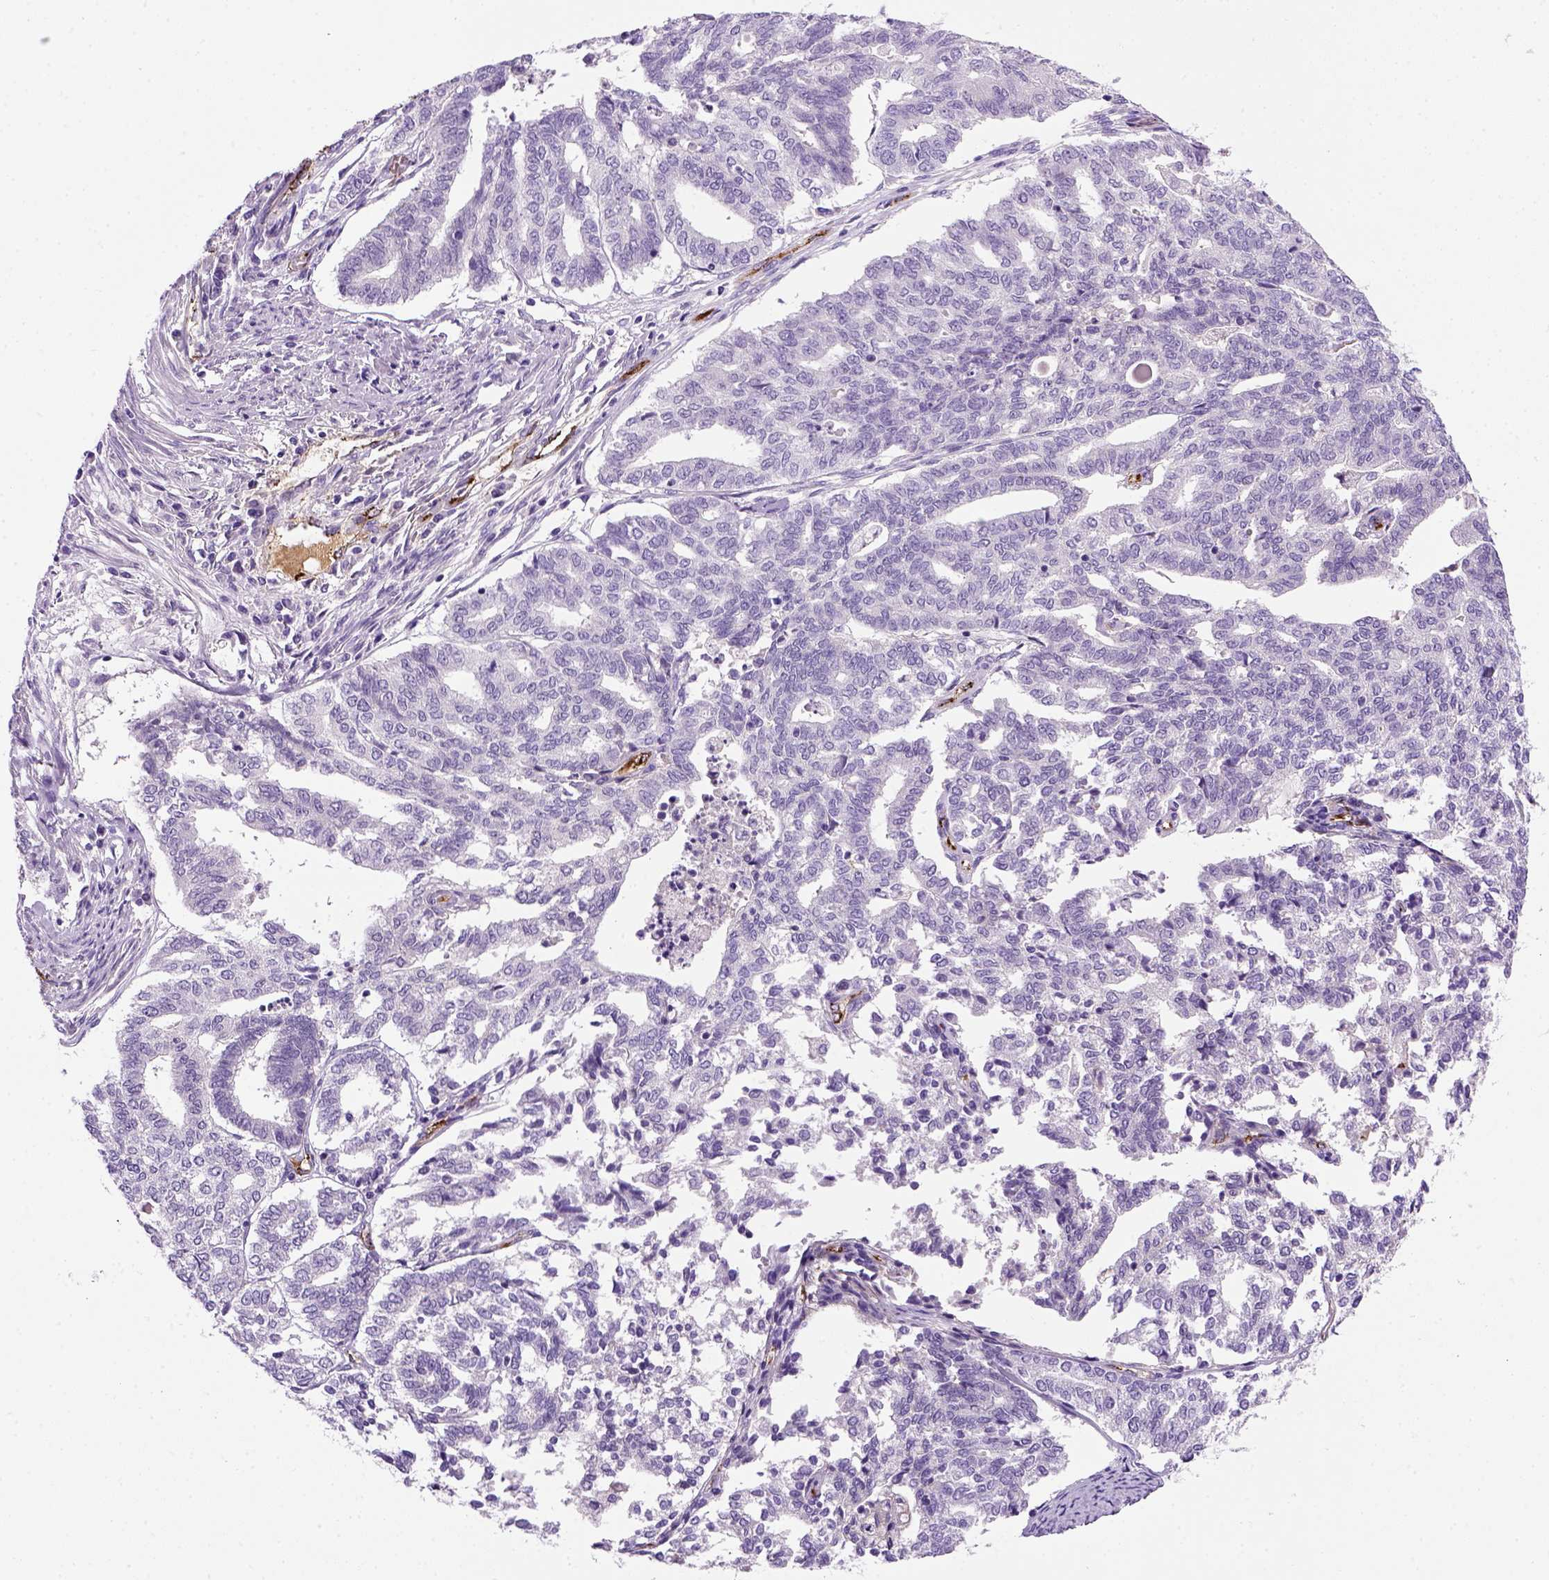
{"staining": {"intensity": "negative", "quantity": "none", "location": "none"}, "tissue": "endometrial cancer", "cell_type": "Tumor cells", "image_type": "cancer", "snomed": [{"axis": "morphology", "description": "Adenocarcinoma, NOS"}, {"axis": "topography", "description": "Endometrium"}], "caption": "An IHC histopathology image of endometrial adenocarcinoma is shown. There is no staining in tumor cells of endometrial adenocarcinoma.", "gene": "VWF", "patient": {"sex": "female", "age": 79}}